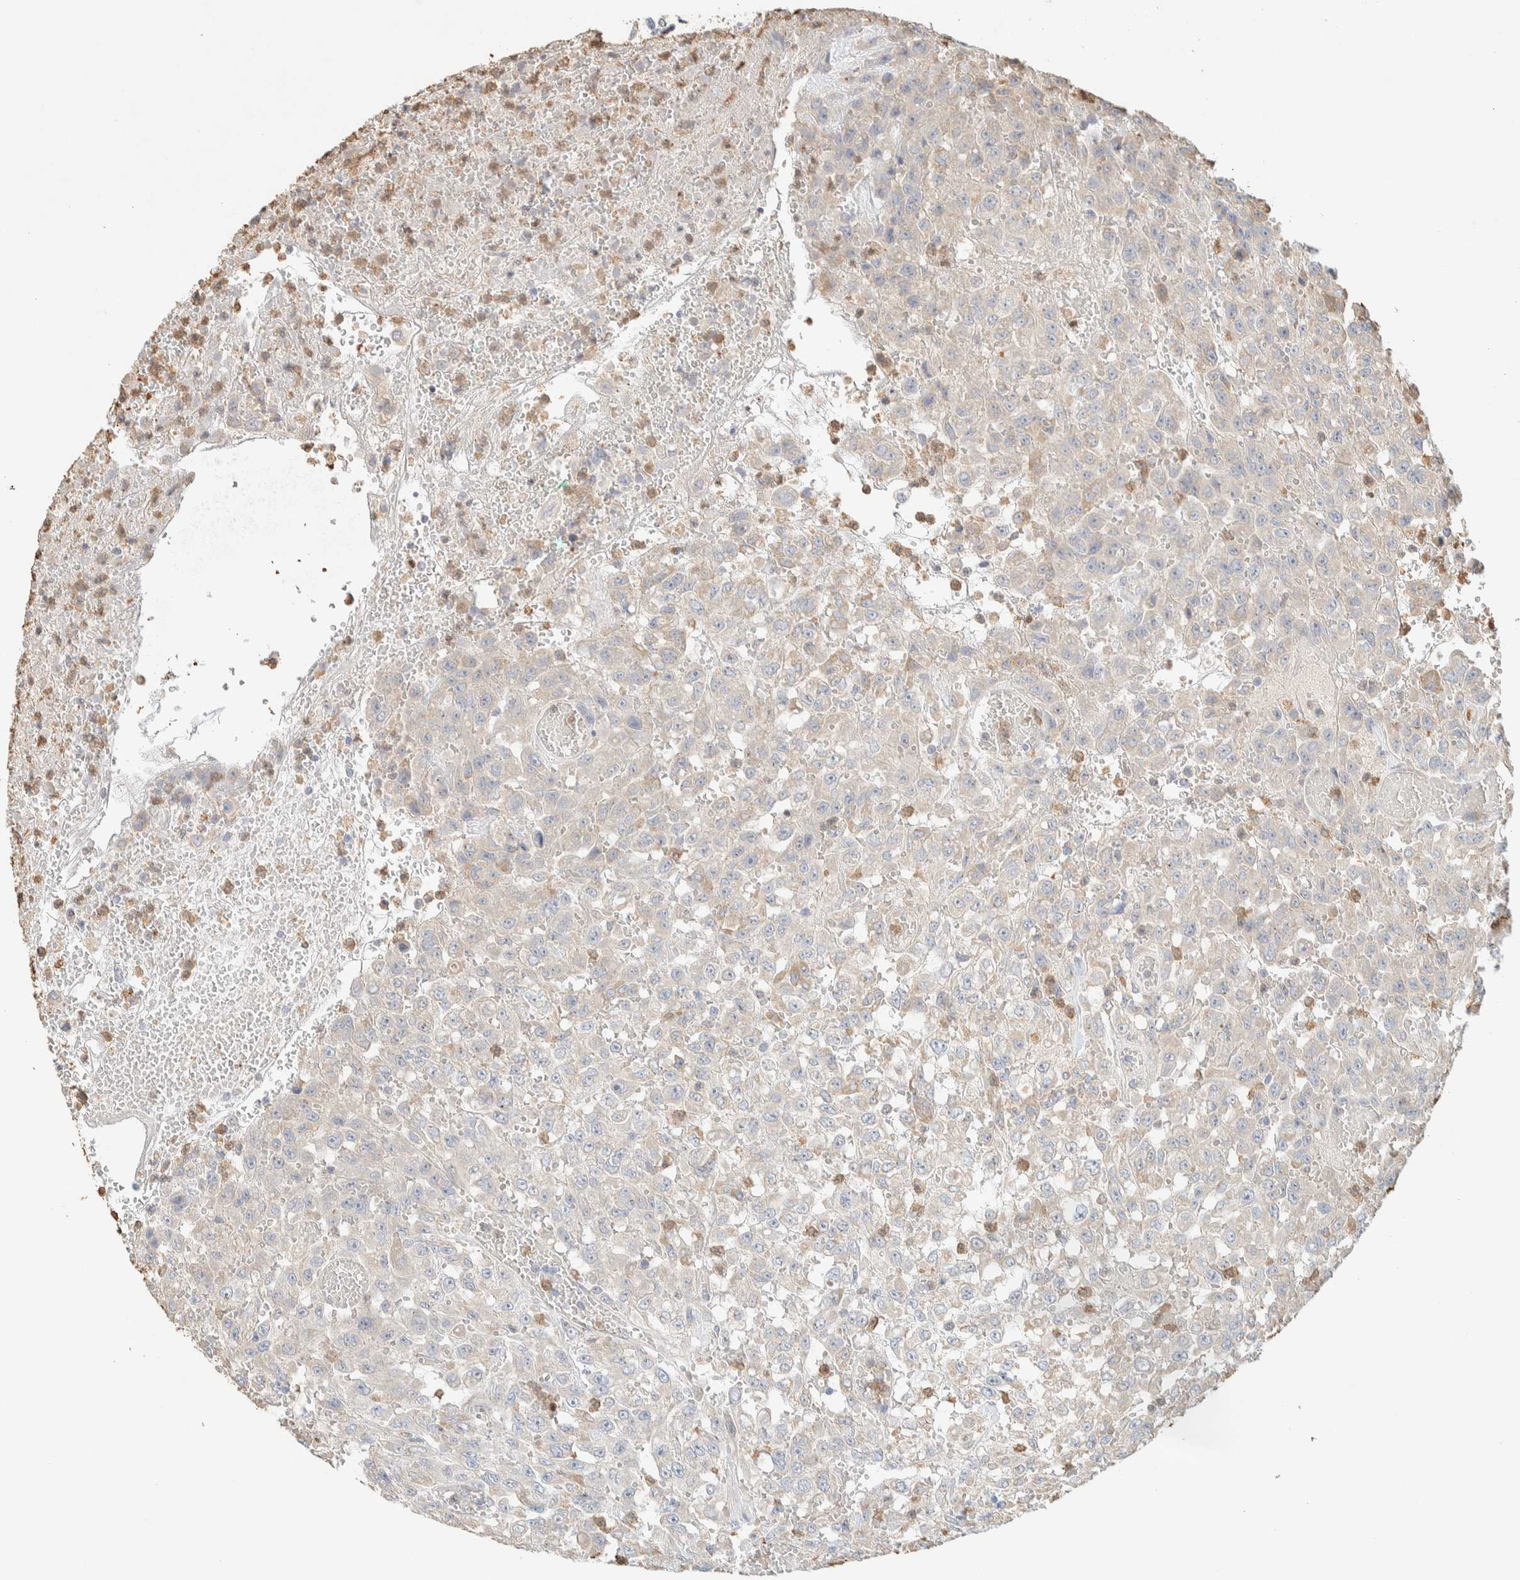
{"staining": {"intensity": "negative", "quantity": "none", "location": "none"}, "tissue": "urothelial cancer", "cell_type": "Tumor cells", "image_type": "cancer", "snomed": [{"axis": "morphology", "description": "Urothelial carcinoma, High grade"}, {"axis": "topography", "description": "Urinary bladder"}], "caption": "This is a photomicrograph of IHC staining of urothelial cancer, which shows no staining in tumor cells.", "gene": "TTC3", "patient": {"sex": "male", "age": 46}}